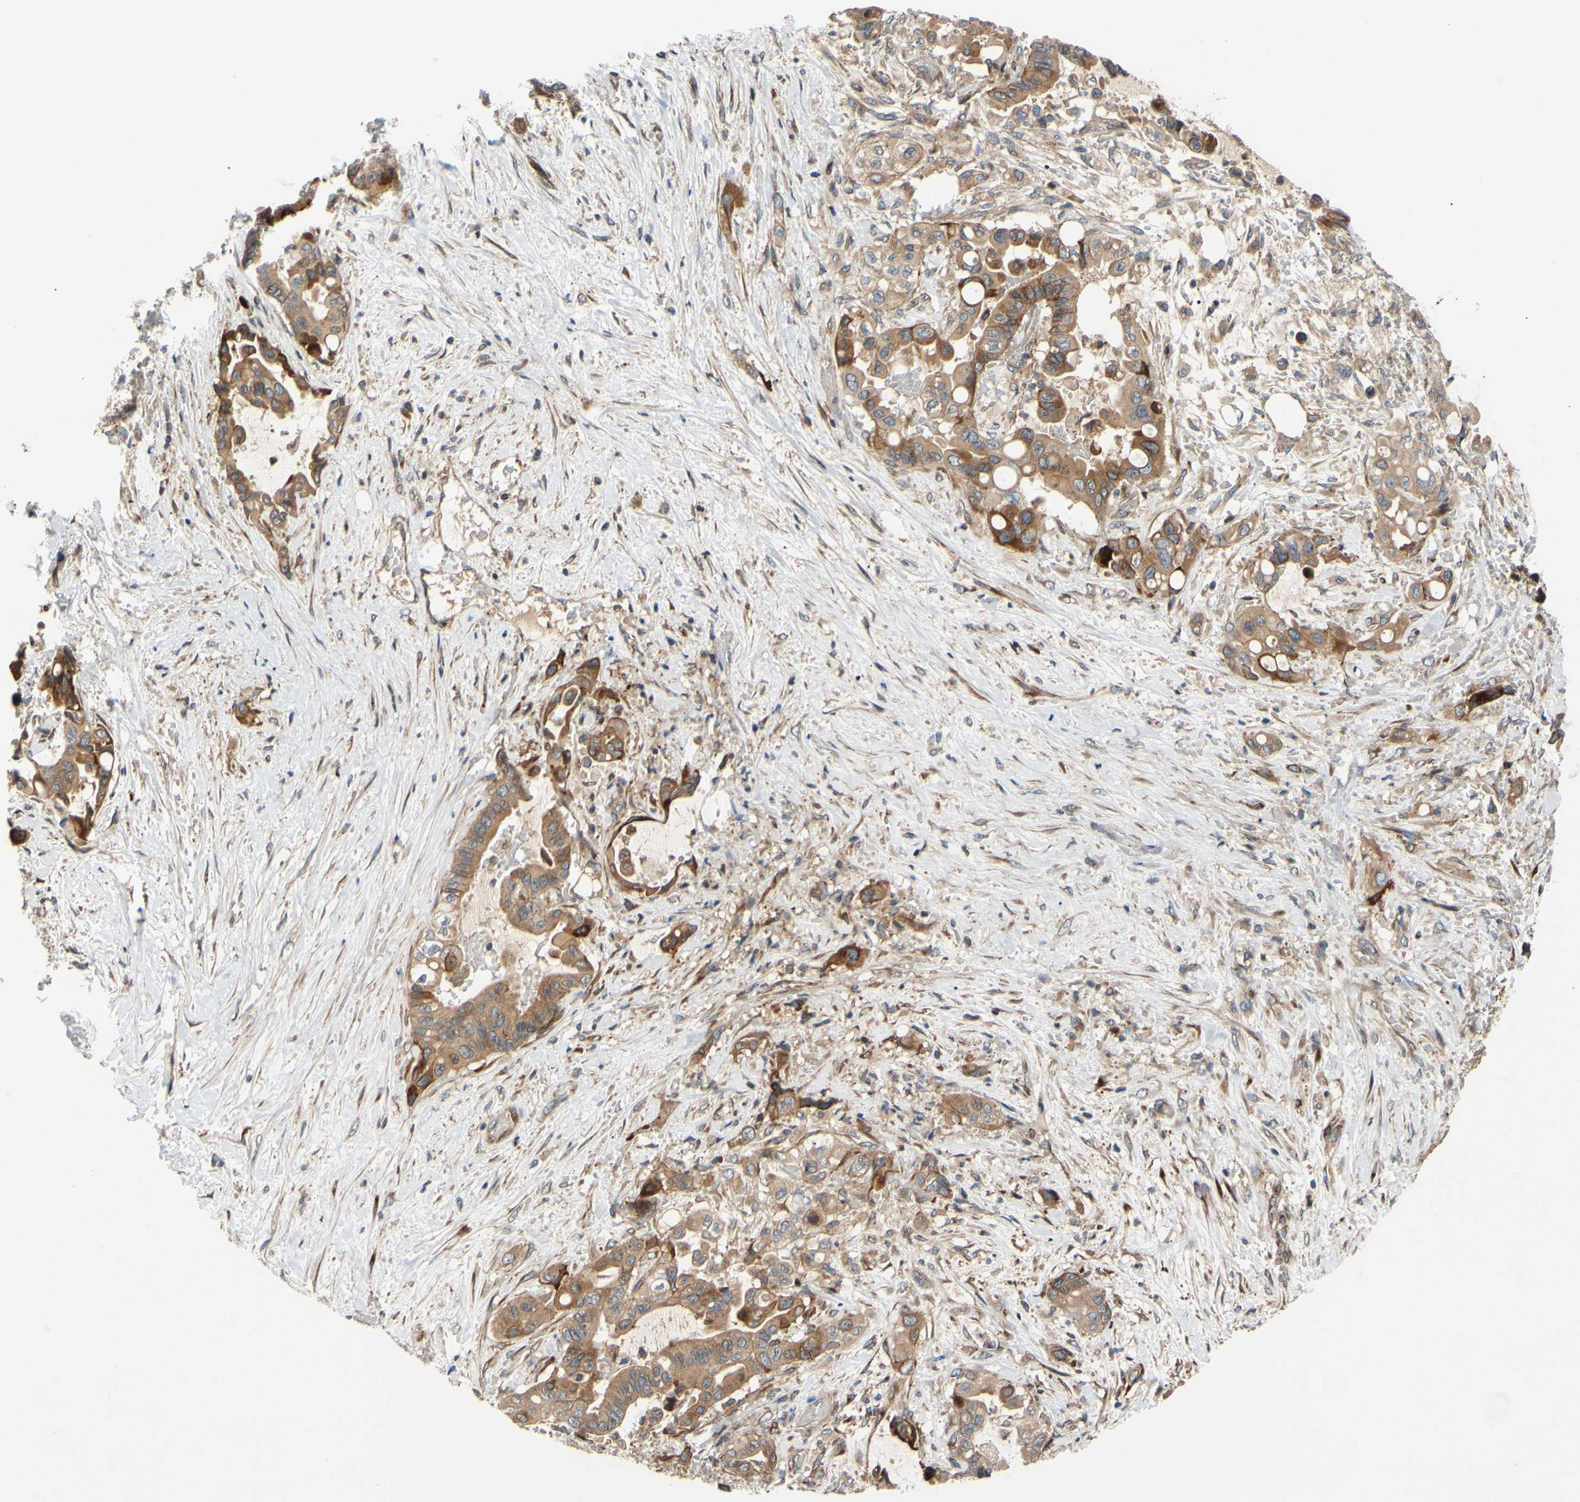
{"staining": {"intensity": "moderate", "quantity": ">75%", "location": "cytoplasmic/membranous"}, "tissue": "liver cancer", "cell_type": "Tumor cells", "image_type": "cancer", "snomed": [{"axis": "morphology", "description": "Cholangiocarcinoma"}, {"axis": "topography", "description": "Liver"}], "caption": "High-power microscopy captured an immunohistochemistry histopathology image of liver cholangiocarcinoma, revealing moderate cytoplasmic/membranous positivity in about >75% of tumor cells.", "gene": "SPTLC1", "patient": {"sex": "female", "age": 61}}